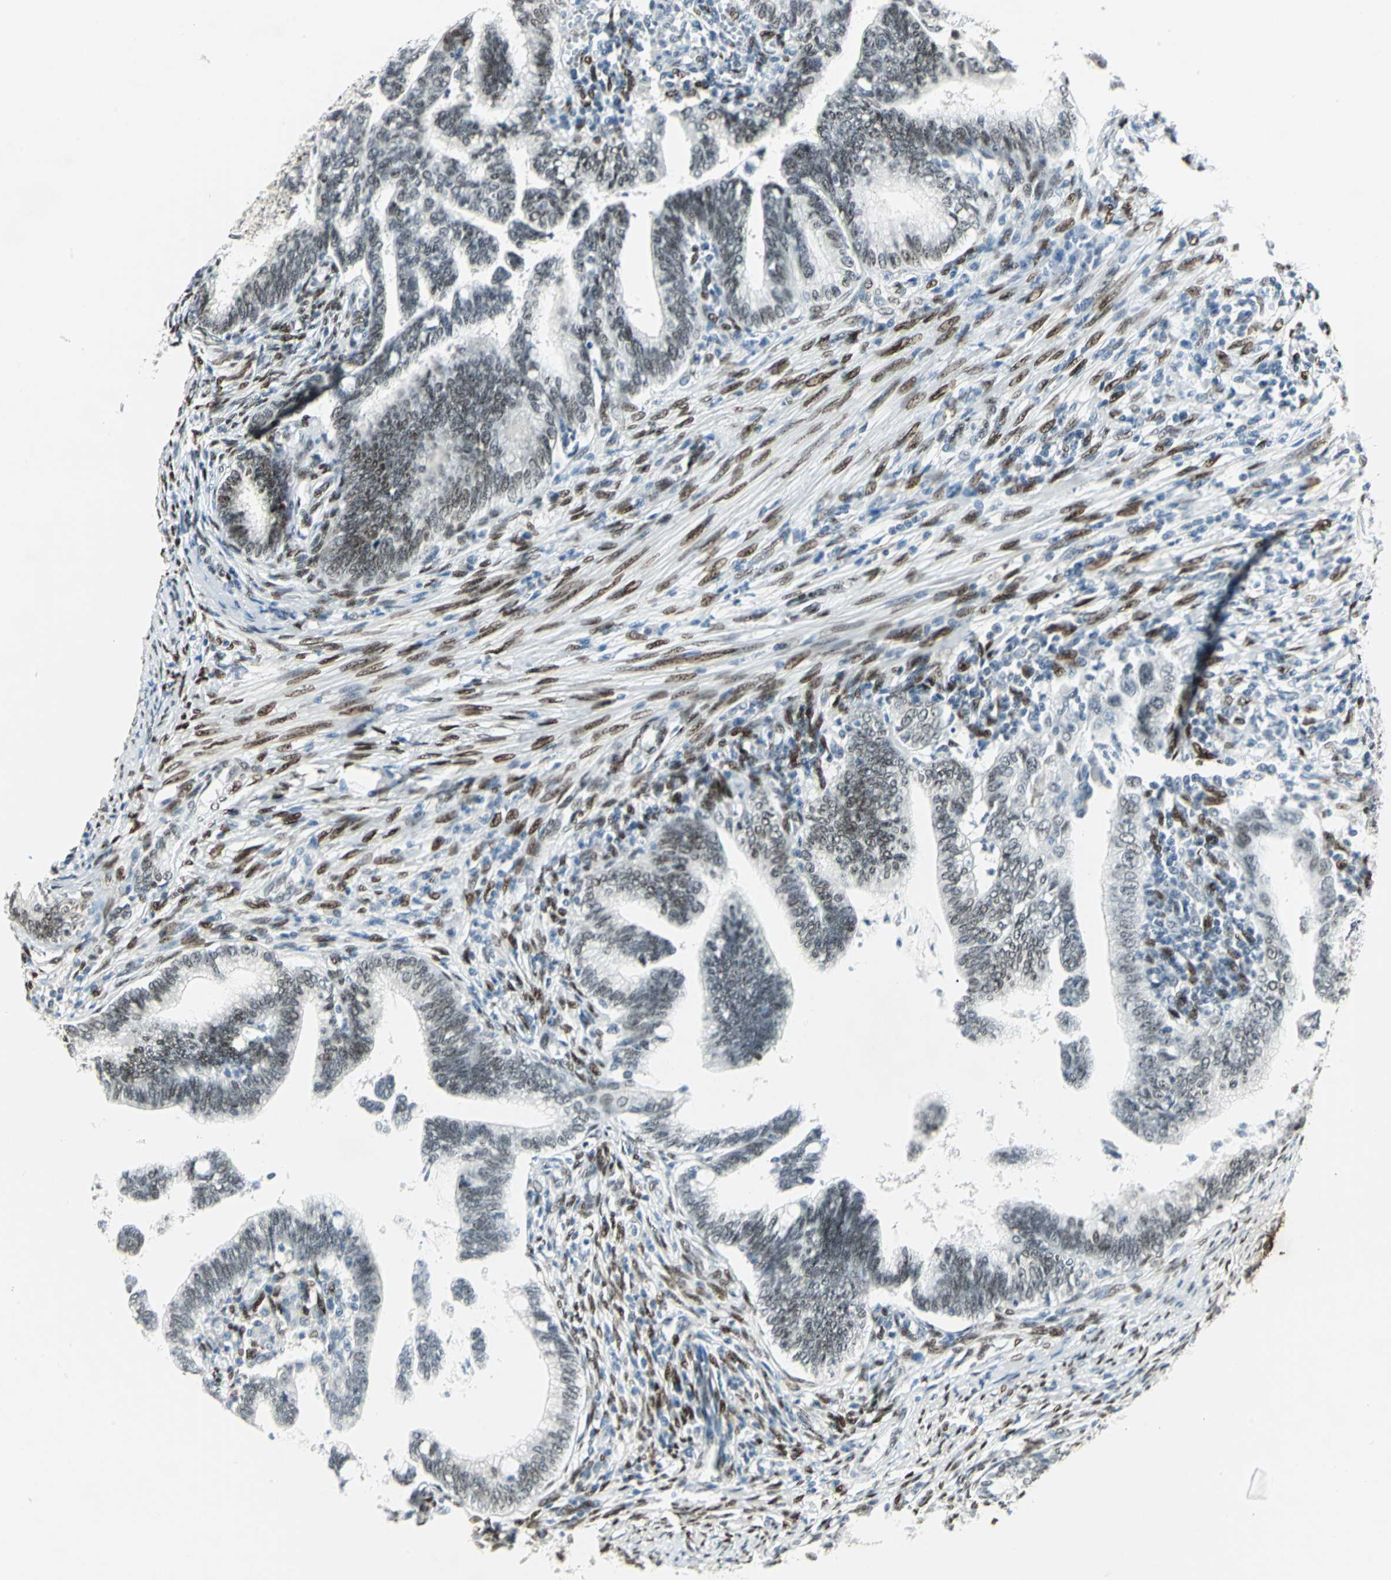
{"staining": {"intensity": "weak", "quantity": ">75%", "location": "nuclear"}, "tissue": "cervical cancer", "cell_type": "Tumor cells", "image_type": "cancer", "snomed": [{"axis": "morphology", "description": "Adenocarcinoma, NOS"}, {"axis": "topography", "description": "Cervix"}], "caption": "Immunohistochemical staining of human adenocarcinoma (cervical) displays low levels of weak nuclear positivity in approximately >75% of tumor cells.", "gene": "MEIS2", "patient": {"sex": "female", "age": 36}}